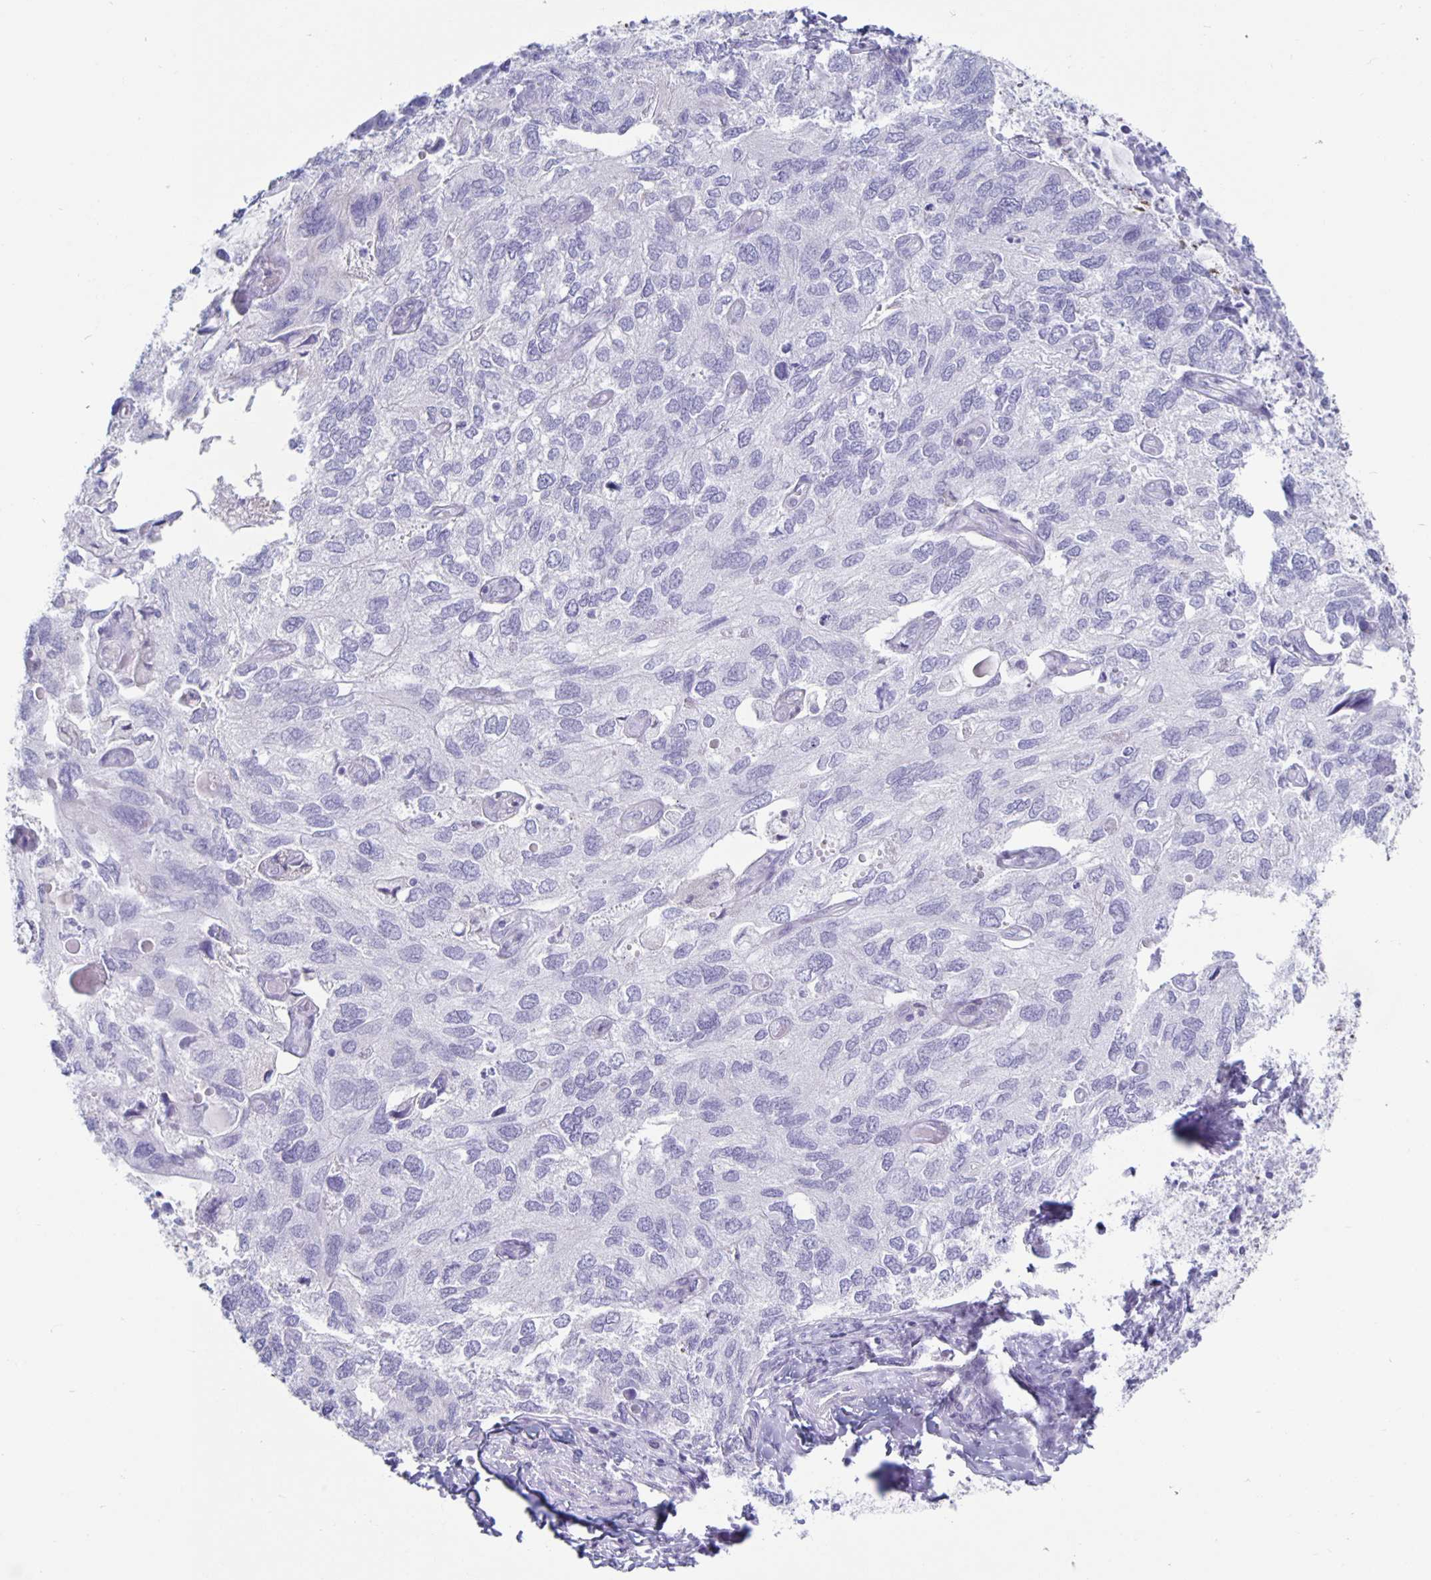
{"staining": {"intensity": "negative", "quantity": "none", "location": "none"}, "tissue": "endometrial cancer", "cell_type": "Tumor cells", "image_type": "cancer", "snomed": [{"axis": "morphology", "description": "Carcinoma, NOS"}, {"axis": "topography", "description": "Uterus"}], "caption": "Immunohistochemistry (IHC) photomicrograph of human endometrial cancer stained for a protein (brown), which shows no positivity in tumor cells.", "gene": "CT45A5", "patient": {"sex": "female", "age": 76}}